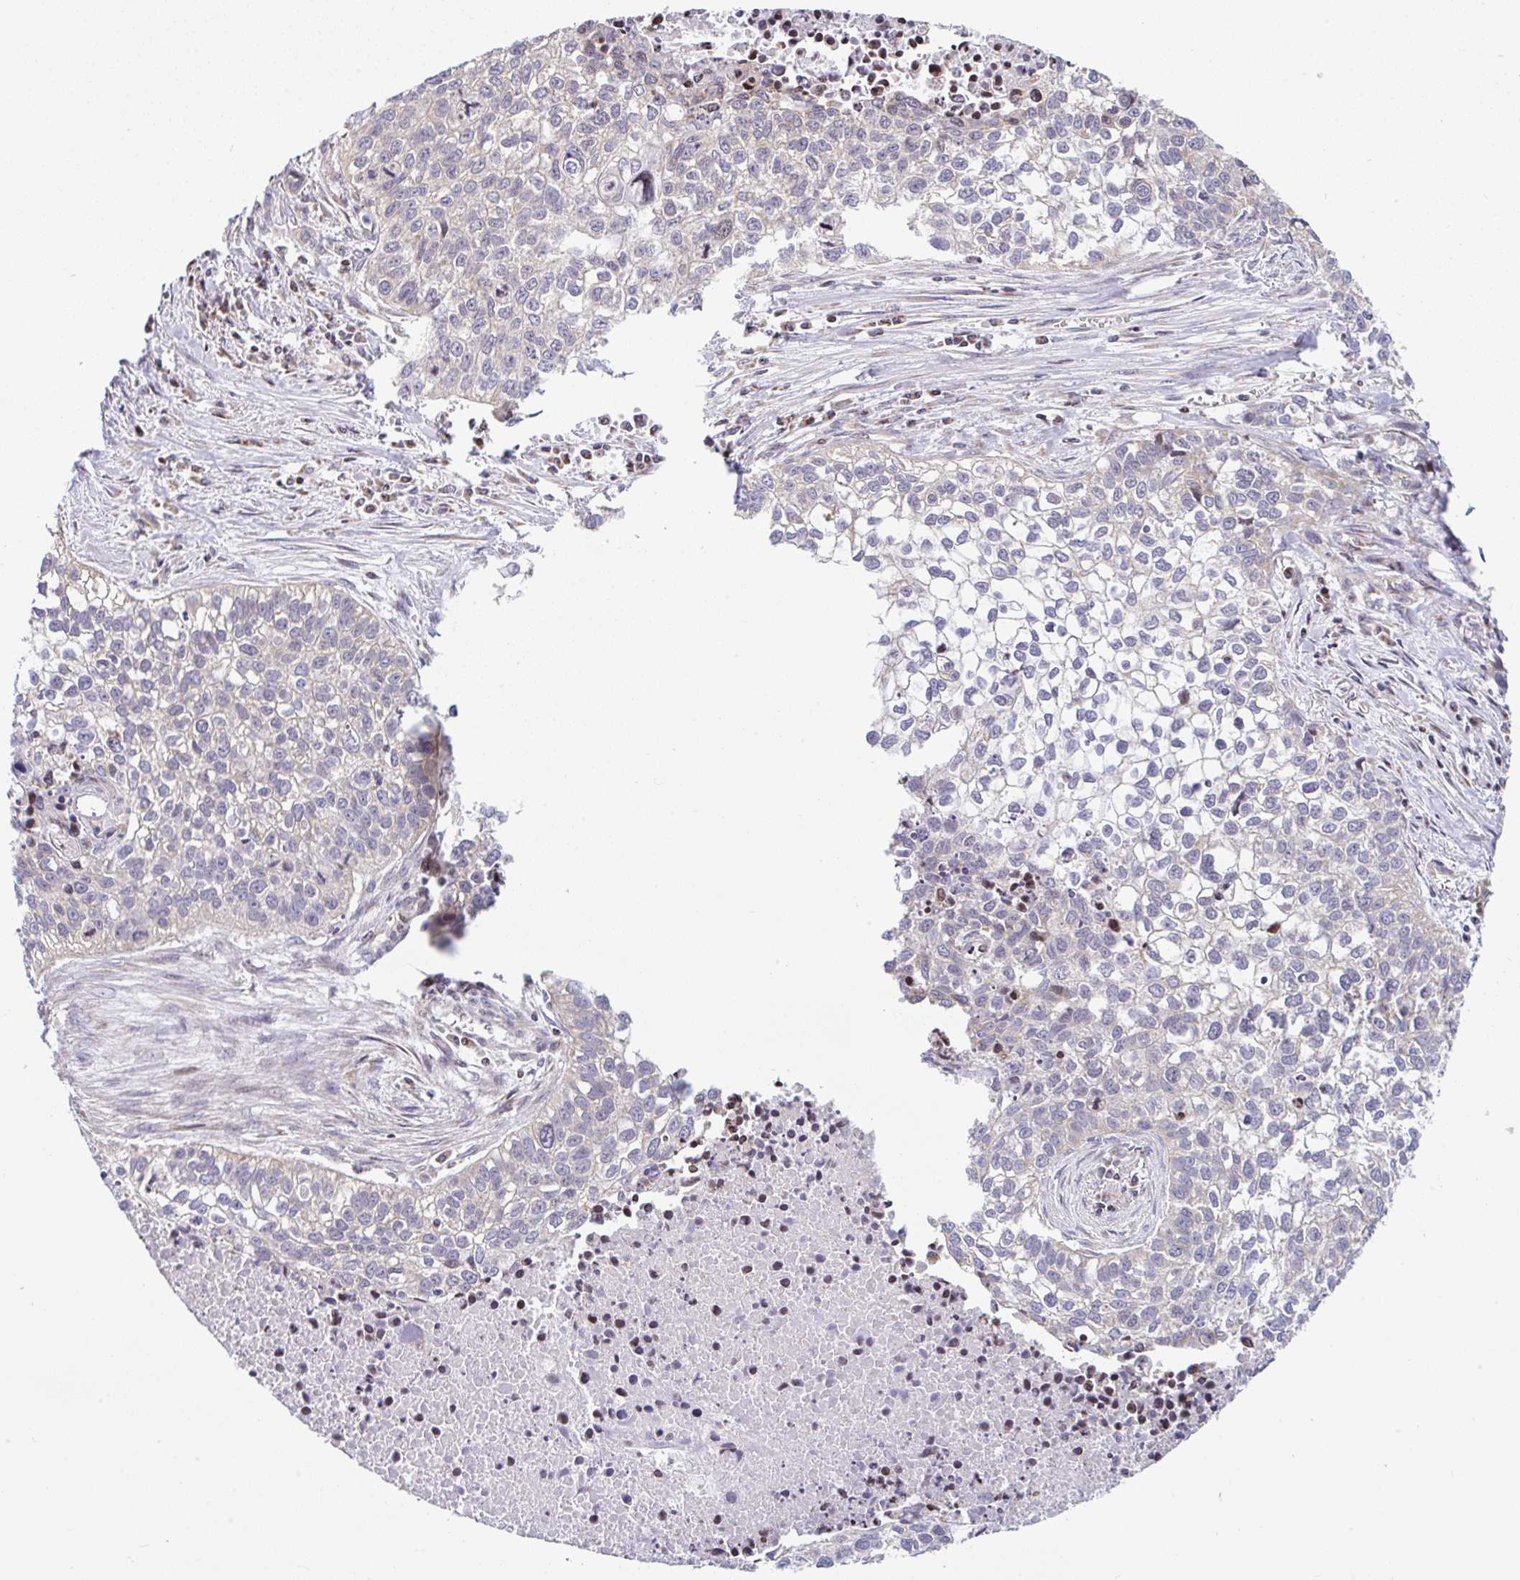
{"staining": {"intensity": "negative", "quantity": "none", "location": "none"}, "tissue": "lung cancer", "cell_type": "Tumor cells", "image_type": "cancer", "snomed": [{"axis": "morphology", "description": "Squamous cell carcinoma, NOS"}, {"axis": "topography", "description": "Lung"}], "caption": "High magnification brightfield microscopy of lung cancer (squamous cell carcinoma) stained with DAB (3,3'-diaminobenzidine) (brown) and counterstained with hematoxylin (blue): tumor cells show no significant expression. The staining was performed using DAB to visualize the protein expression in brown, while the nuclei were stained in blue with hematoxylin (Magnification: 20x).", "gene": "FIGNL1", "patient": {"sex": "male", "age": 74}}